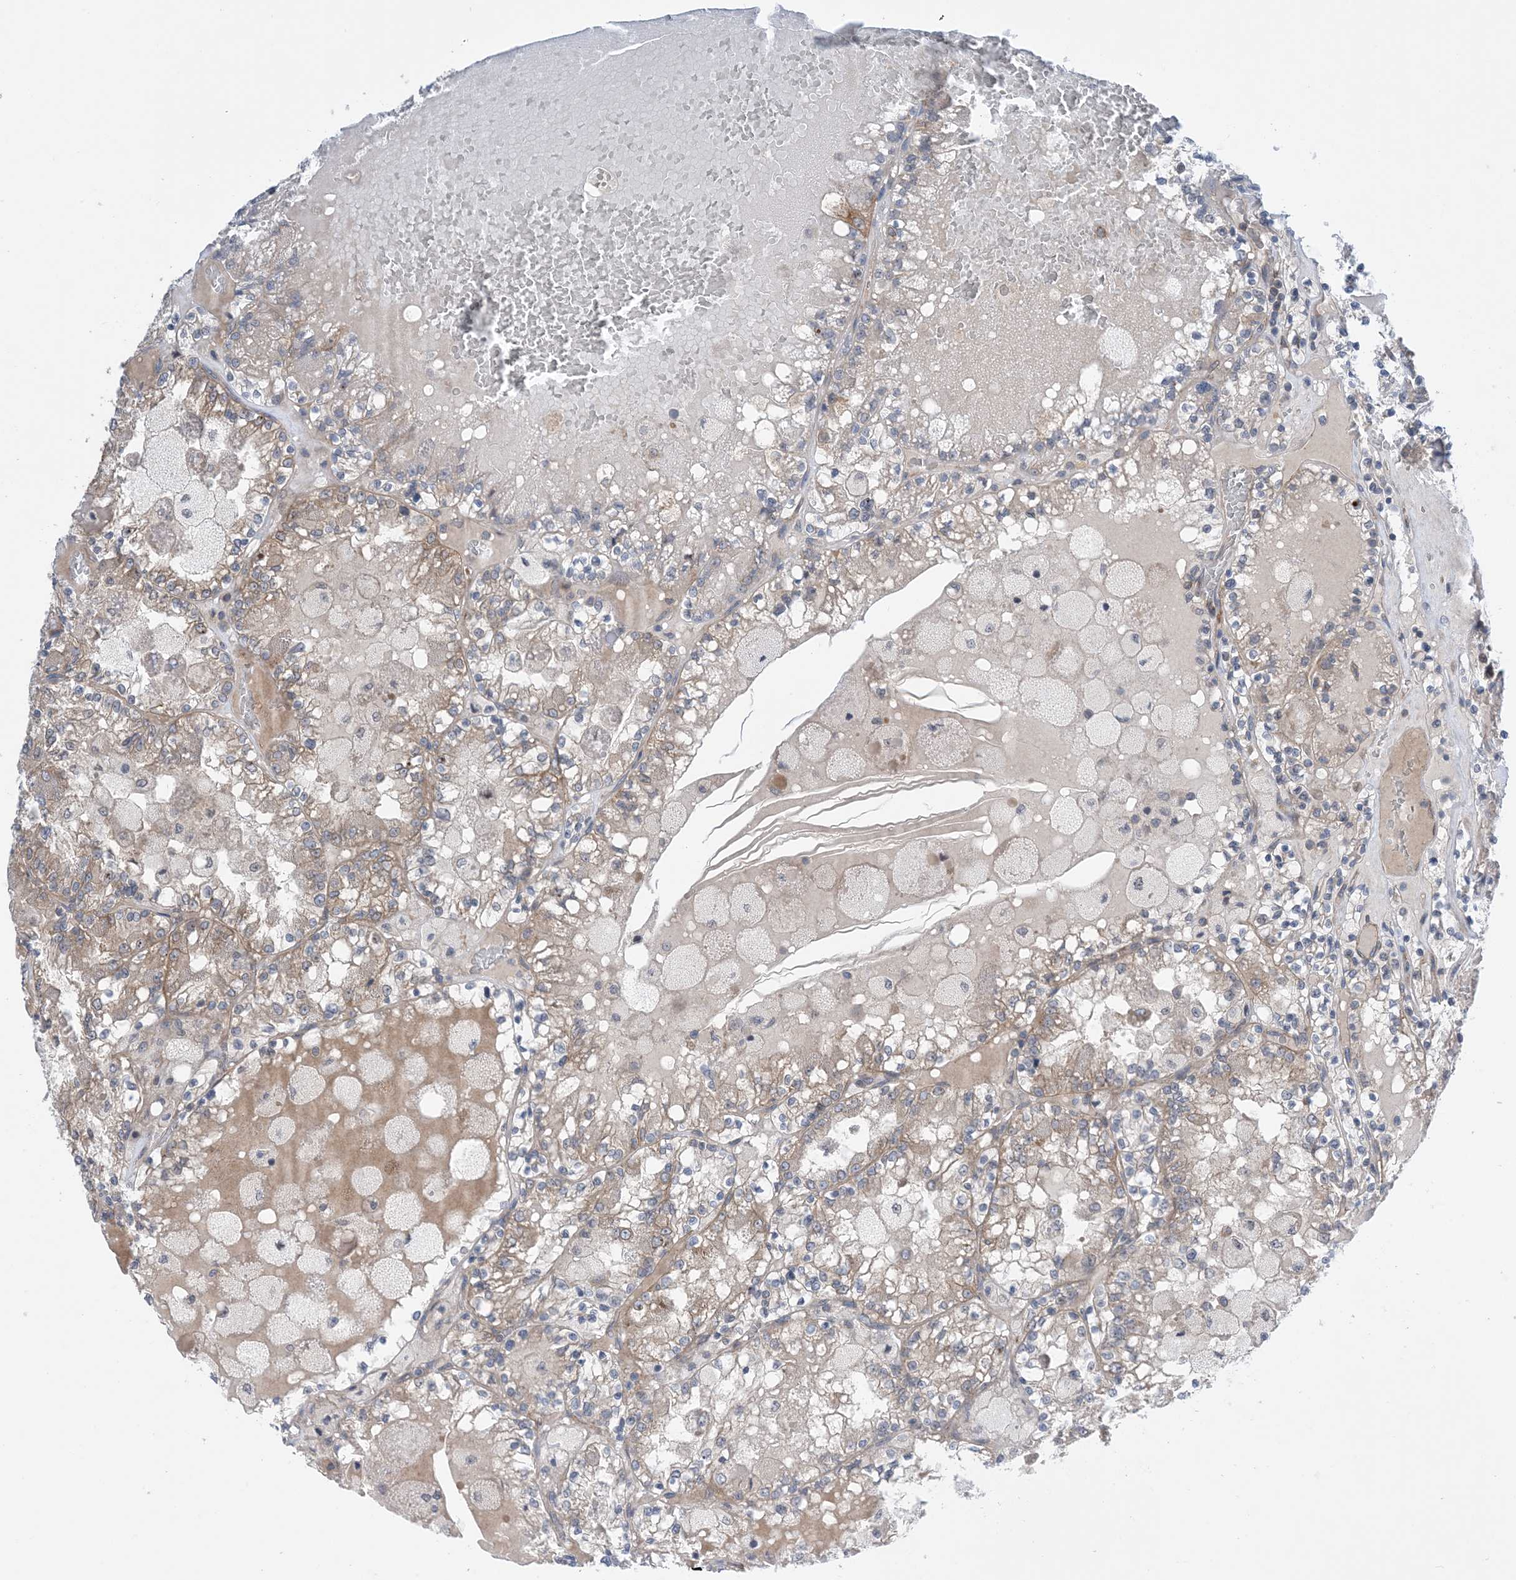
{"staining": {"intensity": "weak", "quantity": ">75%", "location": "cytoplasmic/membranous"}, "tissue": "renal cancer", "cell_type": "Tumor cells", "image_type": "cancer", "snomed": [{"axis": "morphology", "description": "Adenocarcinoma, NOS"}, {"axis": "topography", "description": "Kidney"}], "caption": "Brown immunohistochemical staining in renal adenocarcinoma exhibits weak cytoplasmic/membranous positivity in about >75% of tumor cells.", "gene": "EHBP1", "patient": {"sex": "female", "age": 56}}